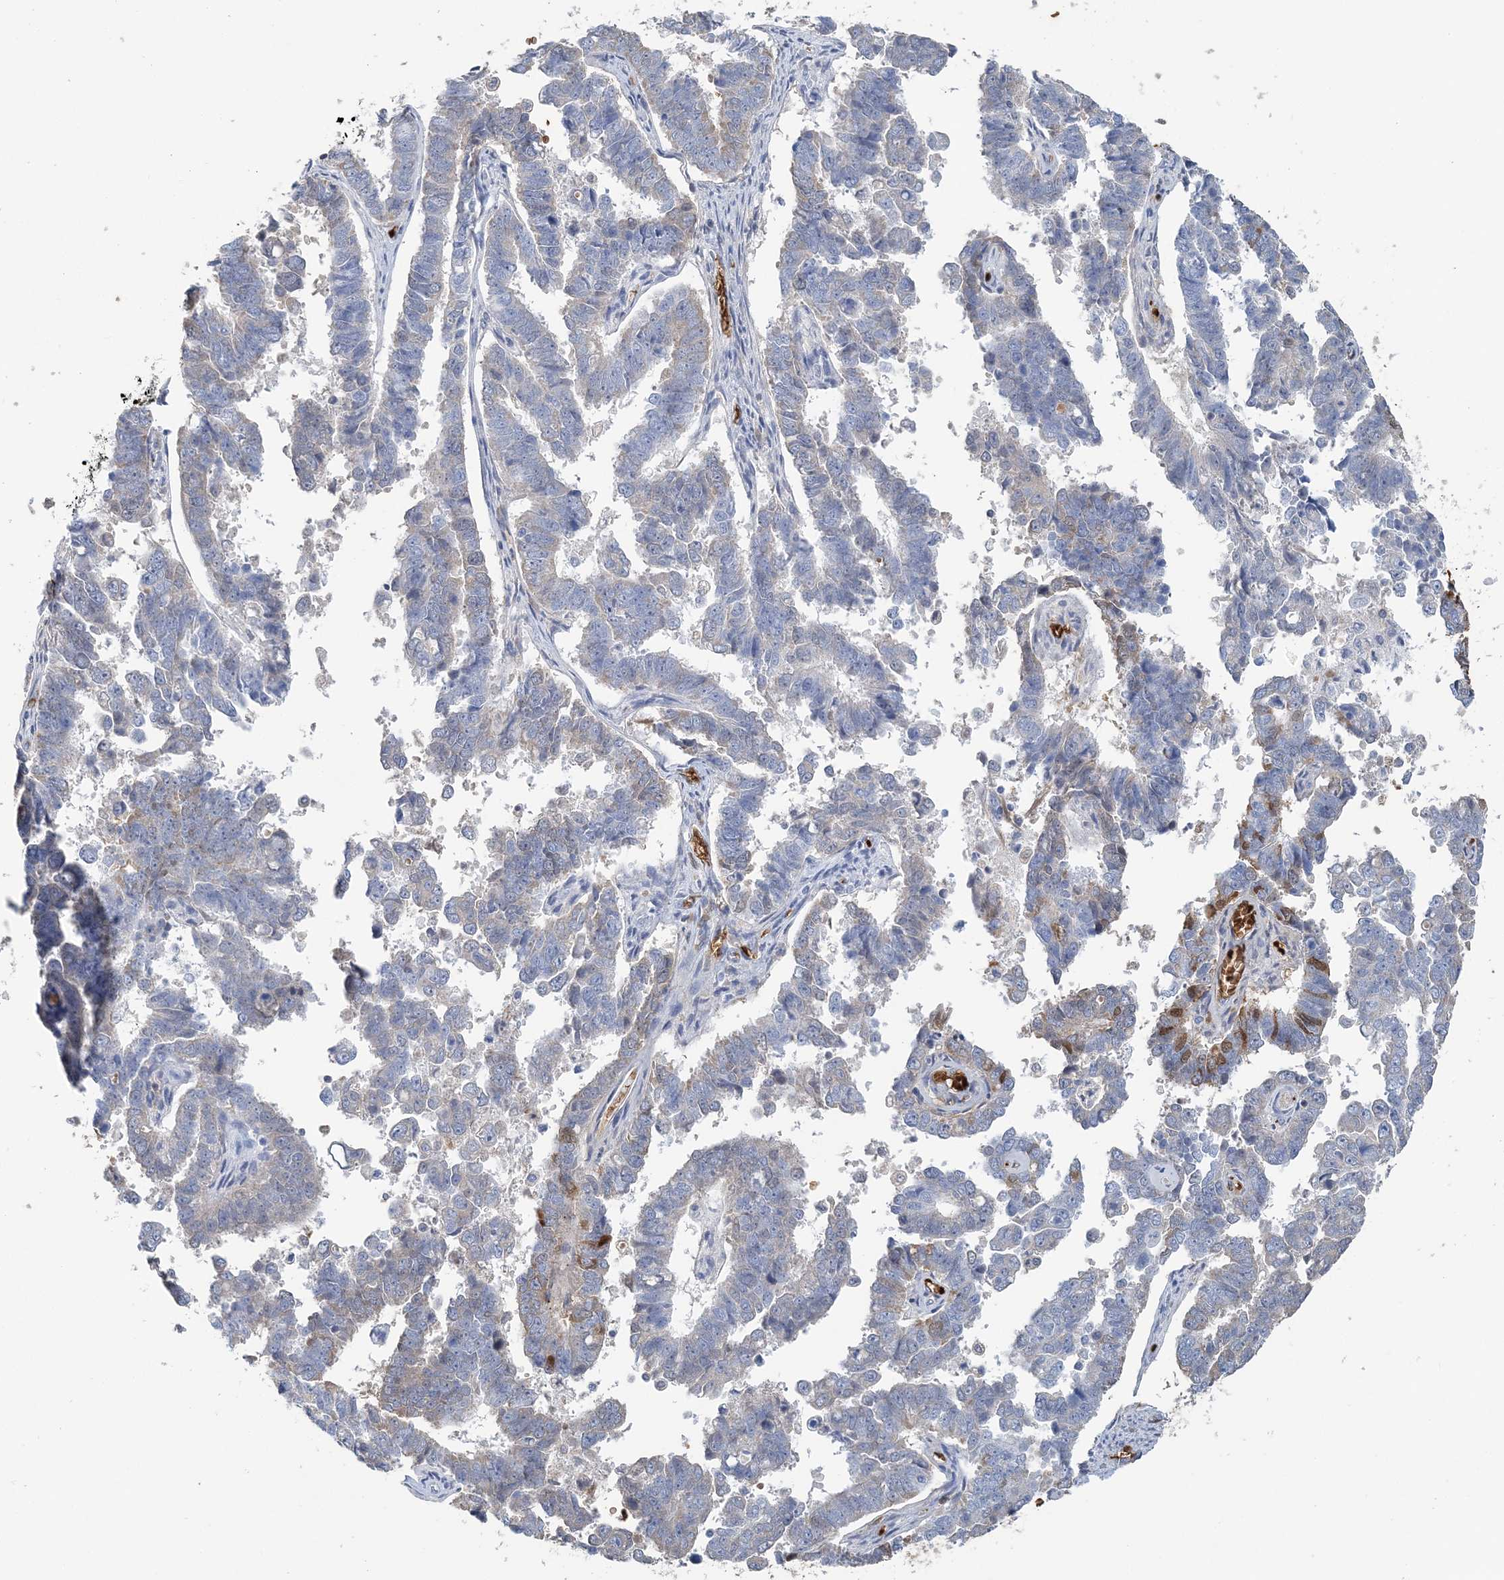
{"staining": {"intensity": "moderate", "quantity": "<25%", "location": "cytoplasmic/membranous"}, "tissue": "endometrial cancer", "cell_type": "Tumor cells", "image_type": "cancer", "snomed": [{"axis": "morphology", "description": "Adenocarcinoma, NOS"}, {"axis": "topography", "description": "Endometrium"}], "caption": "Endometrial adenocarcinoma stained with IHC exhibits moderate cytoplasmic/membranous positivity in approximately <25% of tumor cells.", "gene": "HBD", "patient": {"sex": "female", "age": 75}}